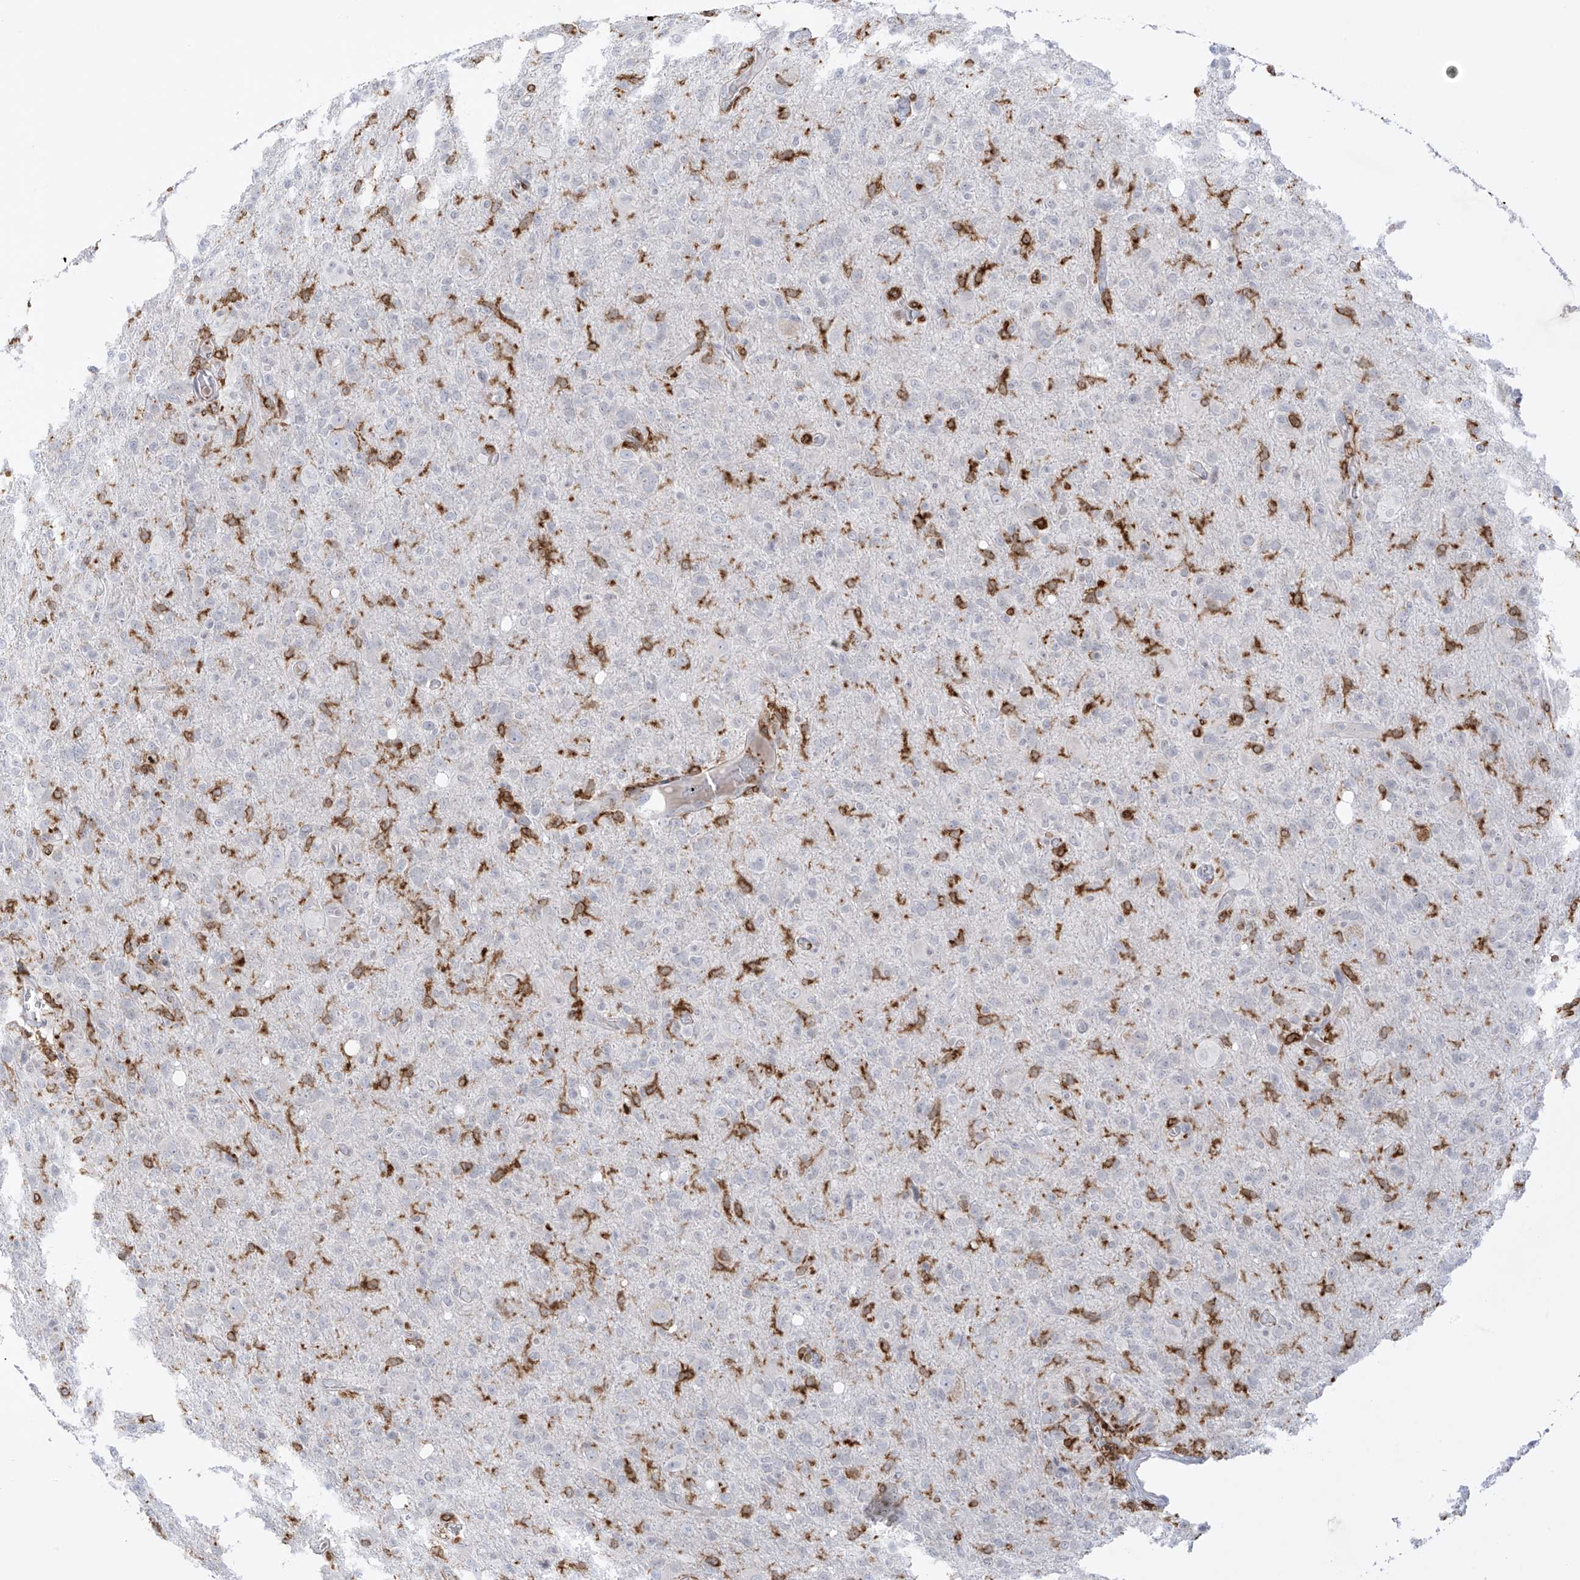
{"staining": {"intensity": "negative", "quantity": "none", "location": "none"}, "tissue": "glioma", "cell_type": "Tumor cells", "image_type": "cancer", "snomed": [{"axis": "morphology", "description": "Glioma, malignant, High grade"}, {"axis": "topography", "description": "Brain"}], "caption": "This is a micrograph of immunohistochemistry staining of glioma, which shows no expression in tumor cells.", "gene": "TBXAS1", "patient": {"sex": "female", "age": 57}}